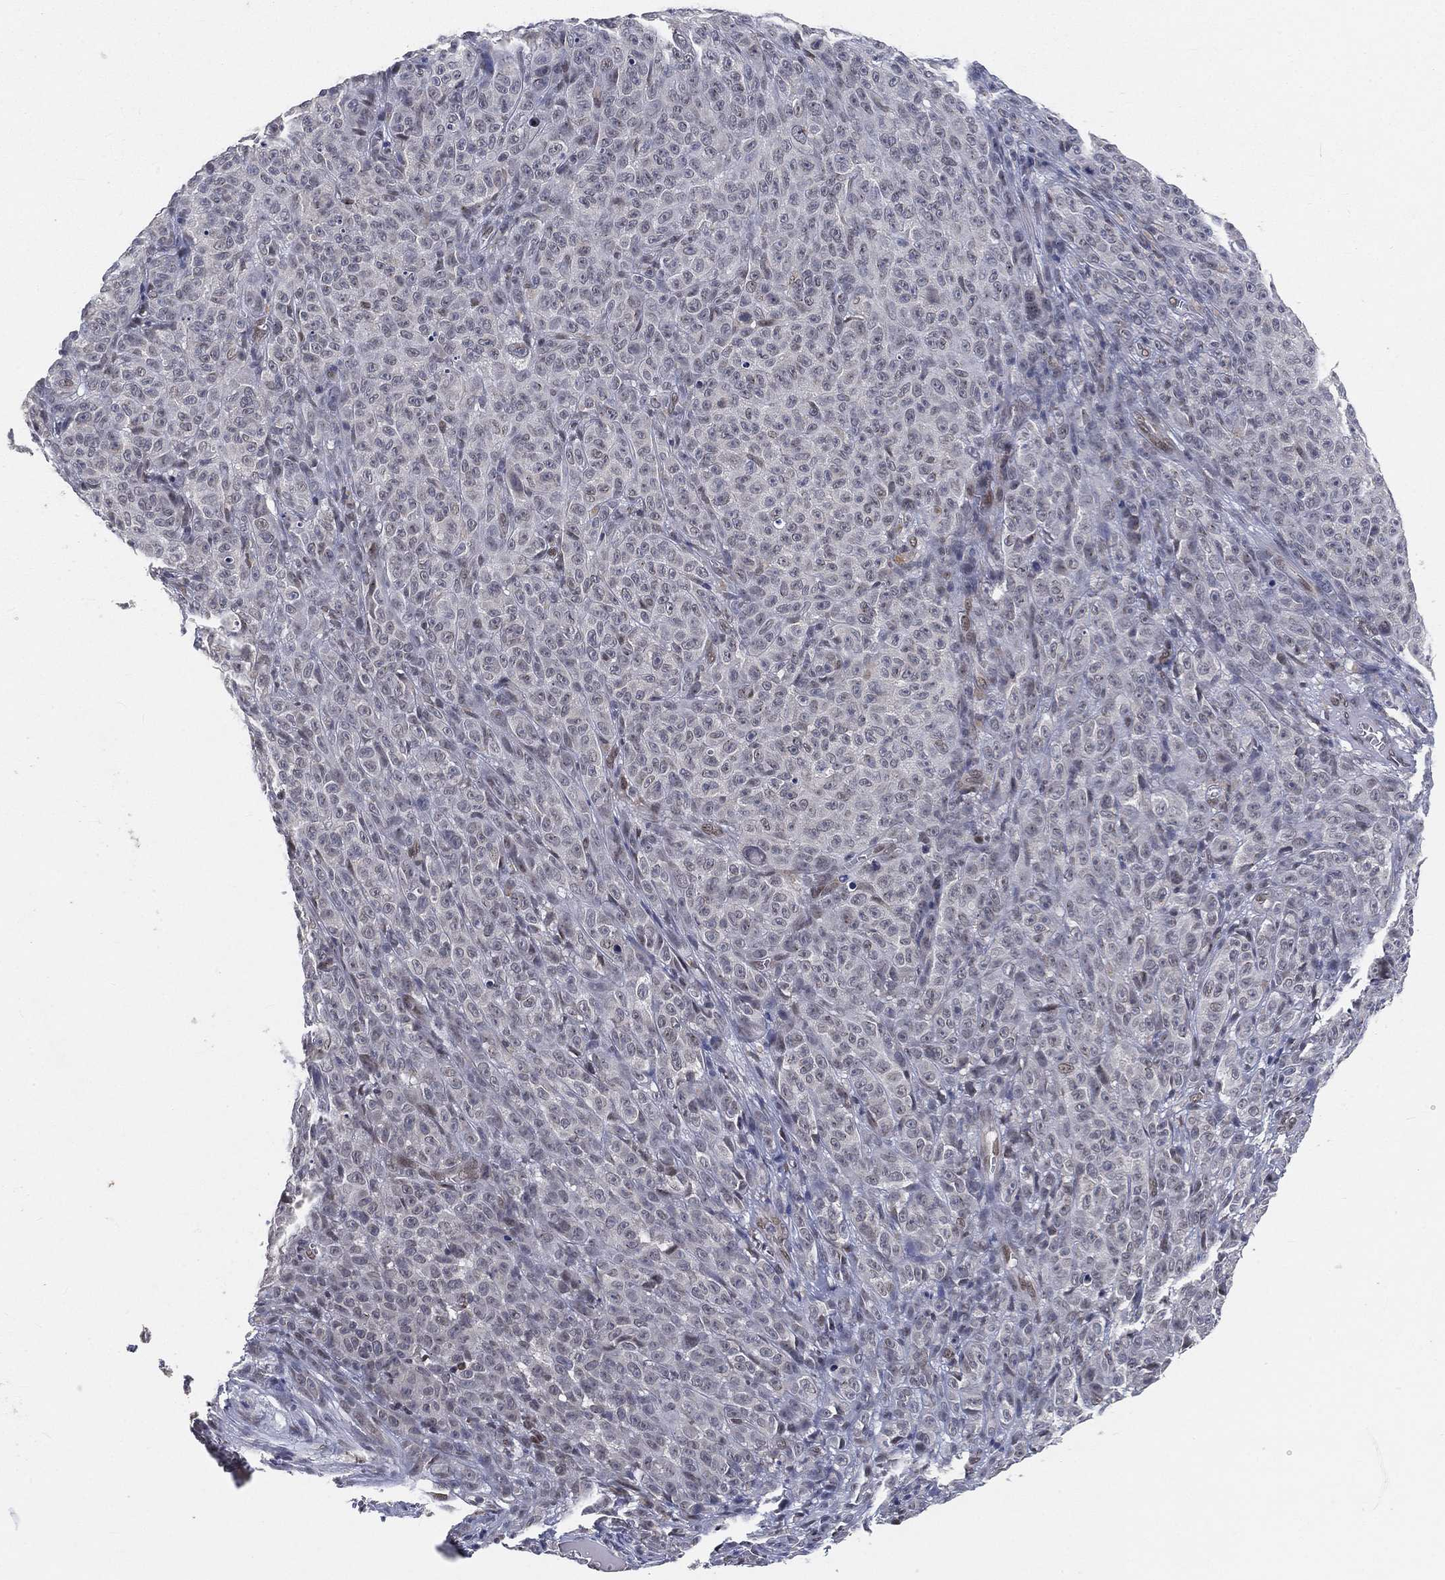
{"staining": {"intensity": "negative", "quantity": "none", "location": "none"}, "tissue": "melanoma", "cell_type": "Tumor cells", "image_type": "cancer", "snomed": [{"axis": "morphology", "description": "Malignant melanoma, NOS"}, {"axis": "topography", "description": "Skin"}], "caption": "The image displays no staining of tumor cells in melanoma.", "gene": "YLPM1", "patient": {"sex": "female", "age": 82}}